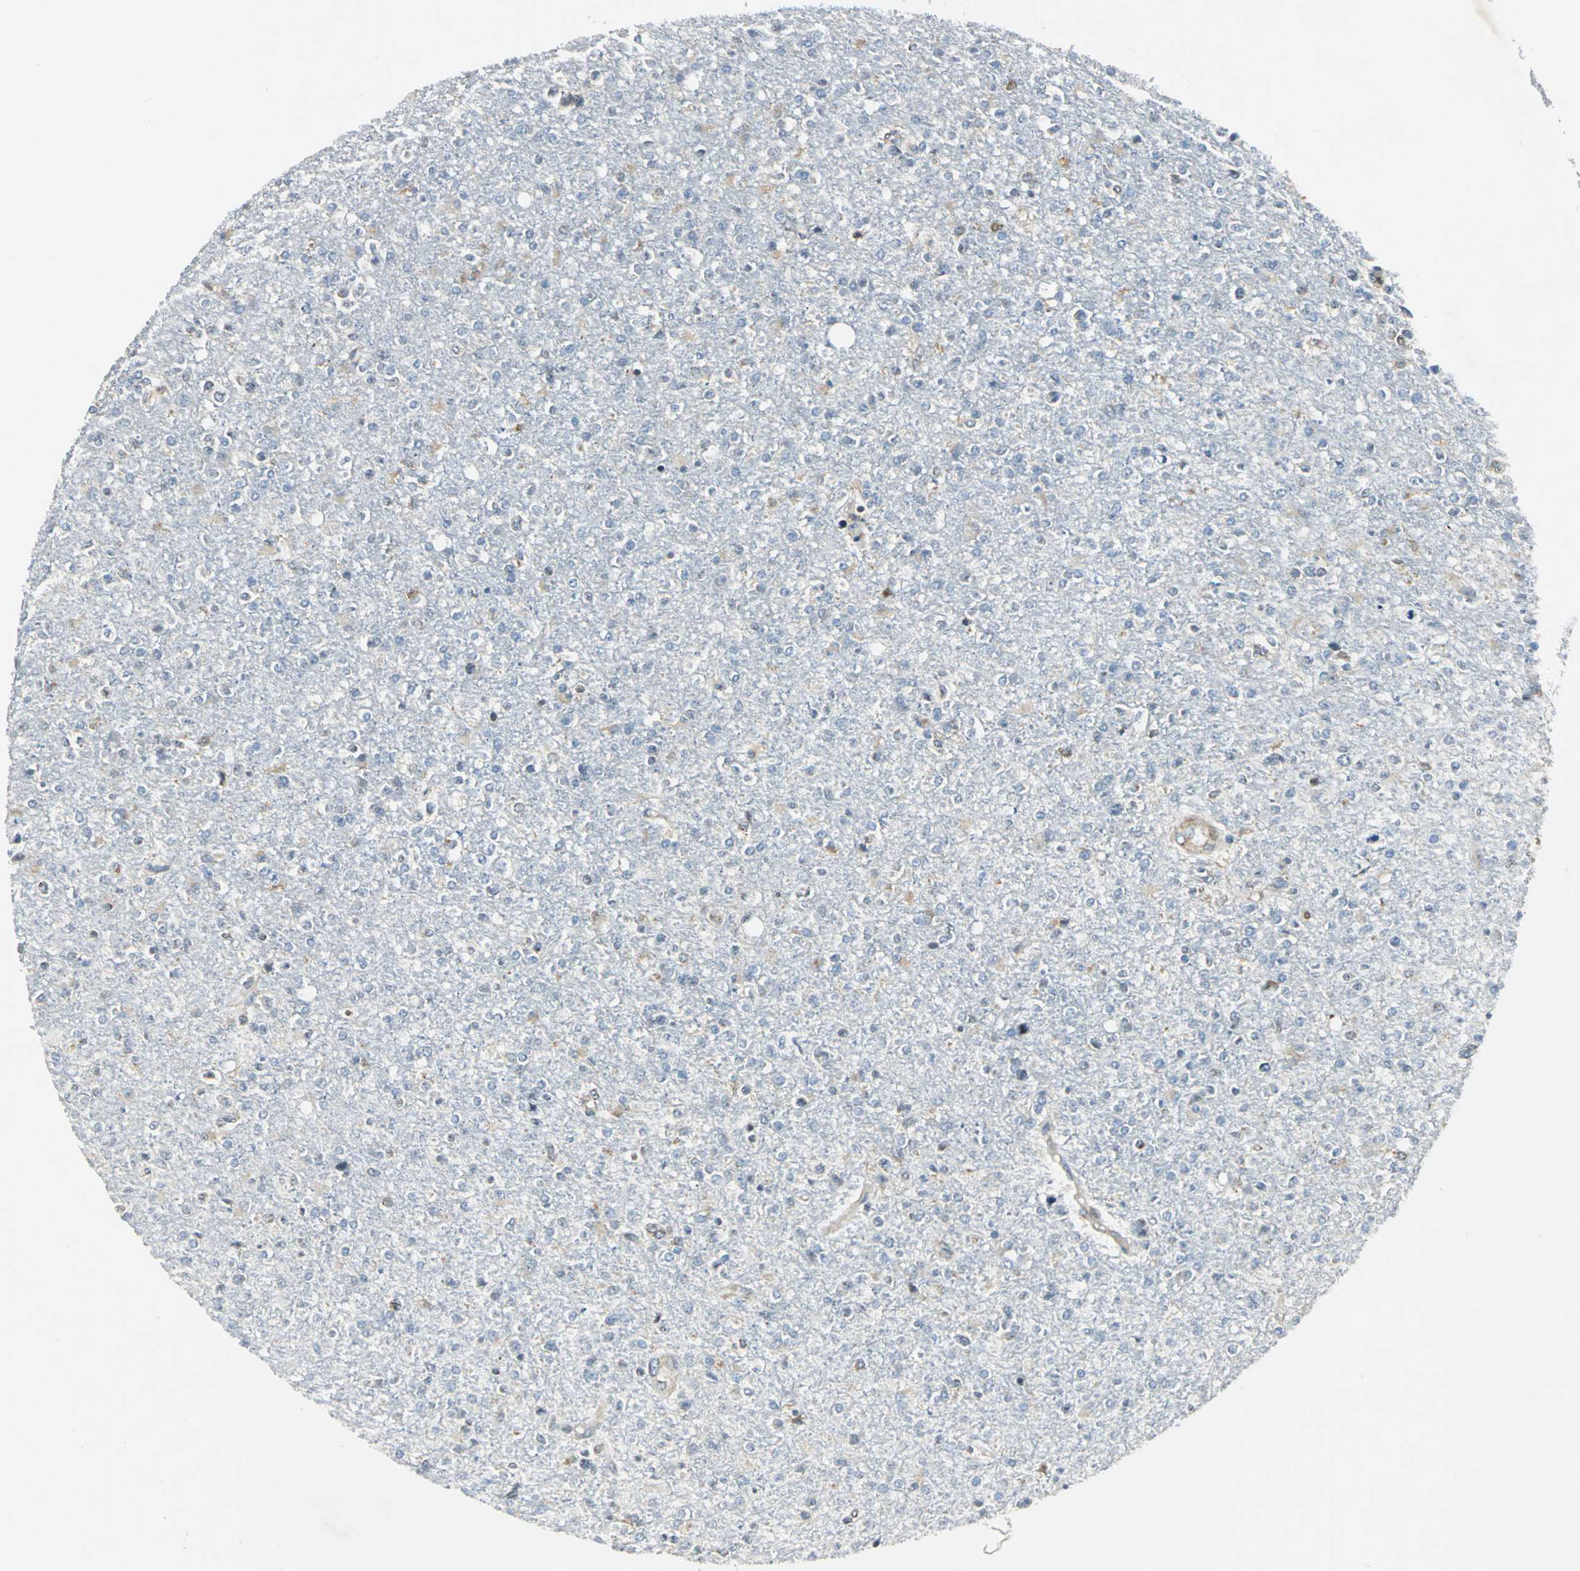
{"staining": {"intensity": "weak", "quantity": "<25%", "location": "cytoplasmic/membranous"}, "tissue": "glioma", "cell_type": "Tumor cells", "image_type": "cancer", "snomed": [{"axis": "morphology", "description": "Glioma, malignant, High grade"}, {"axis": "topography", "description": "Cerebral cortex"}], "caption": "Immunohistochemical staining of human glioma exhibits no significant staining in tumor cells.", "gene": "USP40", "patient": {"sex": "male", "age": 76}}